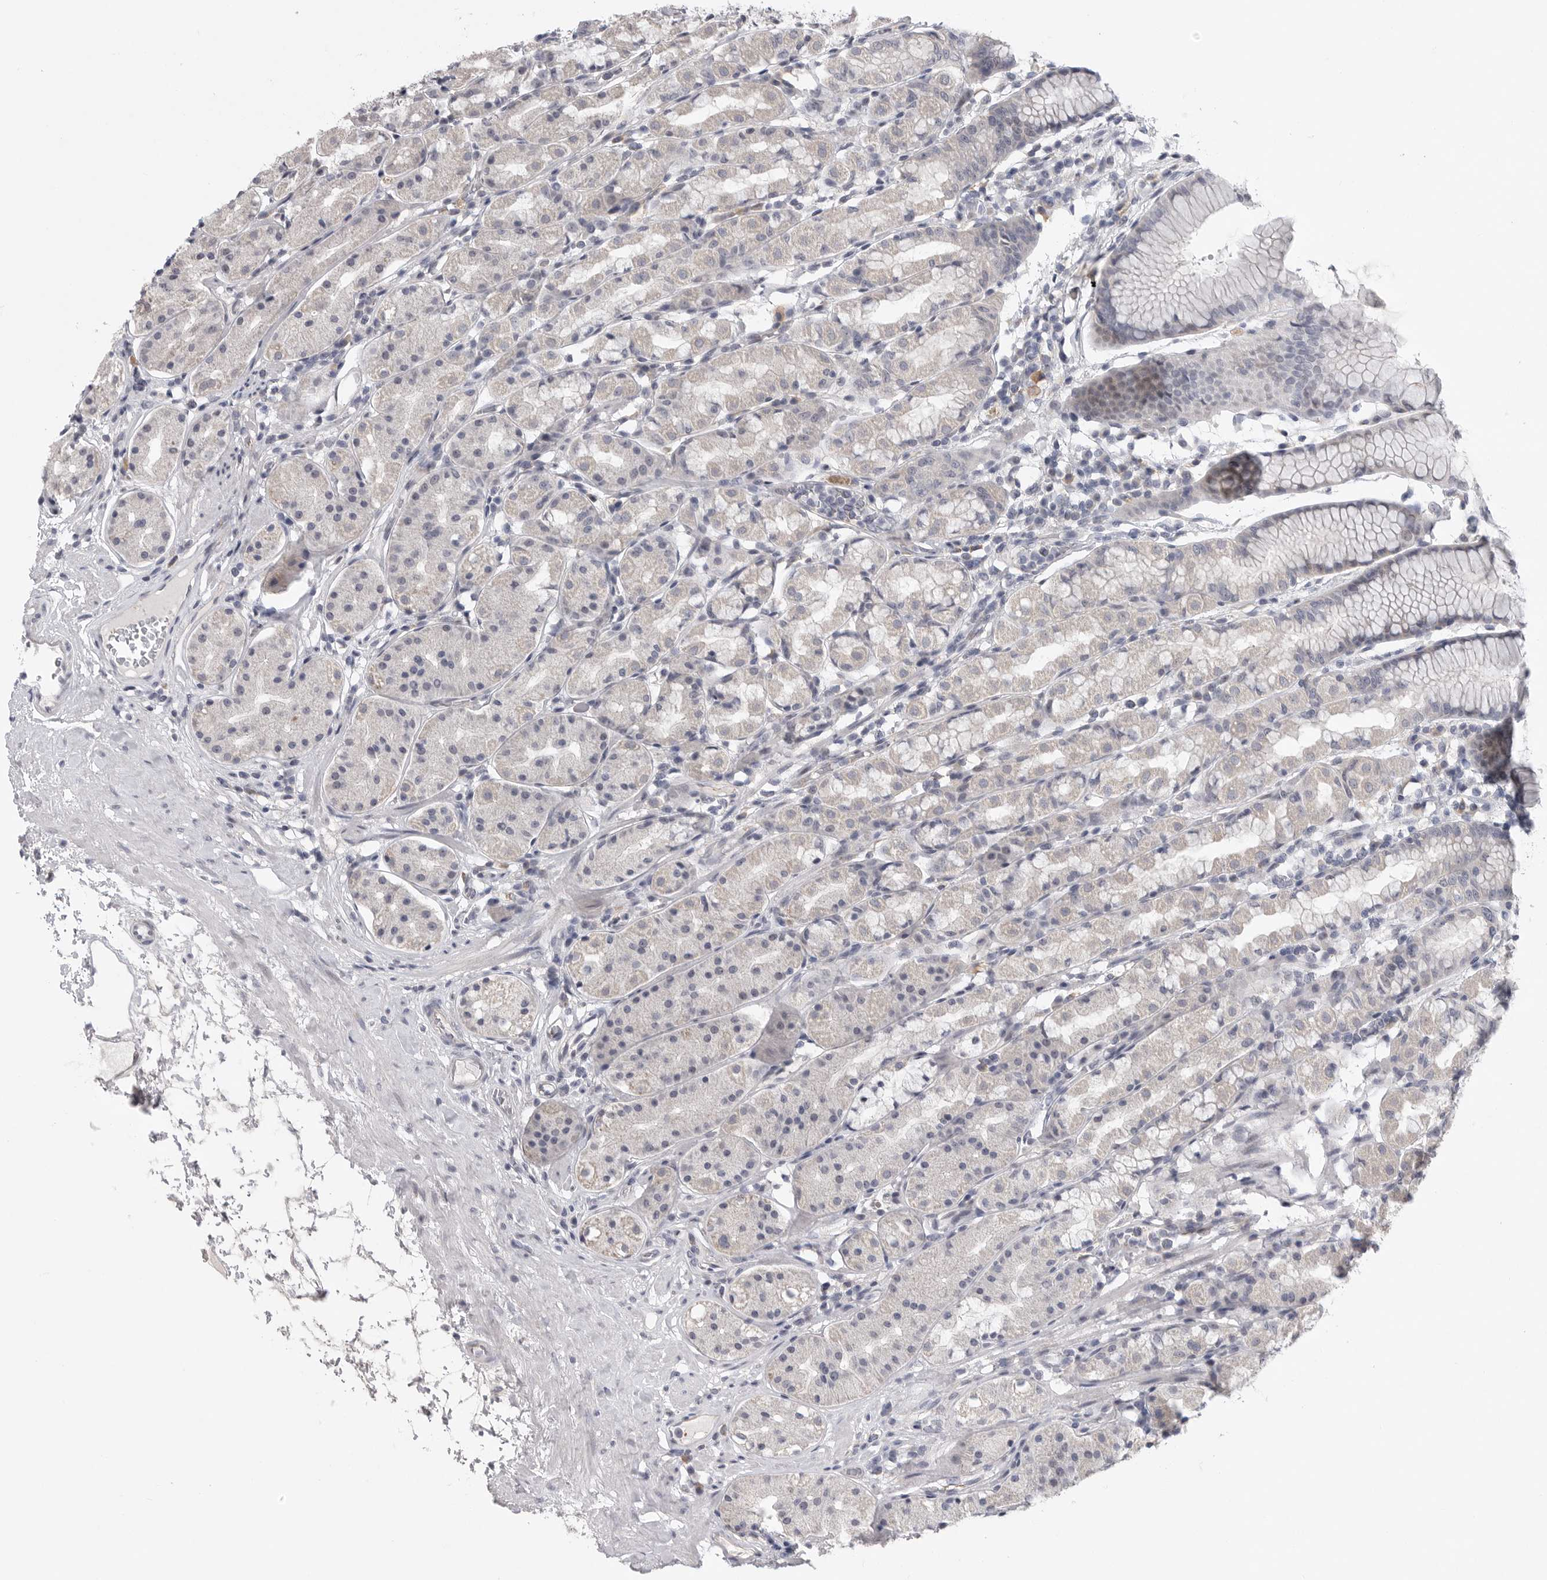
{"staining": {"intensity": "weak", "quantity": "<25%", "location": "cytoplasmic/membranous"}, "tissue": "stomach", "cell_type": "Glandular cells", "image_type": "normal", "snomed": [{"axis": "morphology", "description": "Normal tissue, NOS"}, {"axis": "topography", "description": "Stomach, lower"}], "caption": "This is an IHC image of benign stomach. There is no expression in glandular cells.", "gene": "FBXO43", "patient": {"sex": "female", "age": 56}}